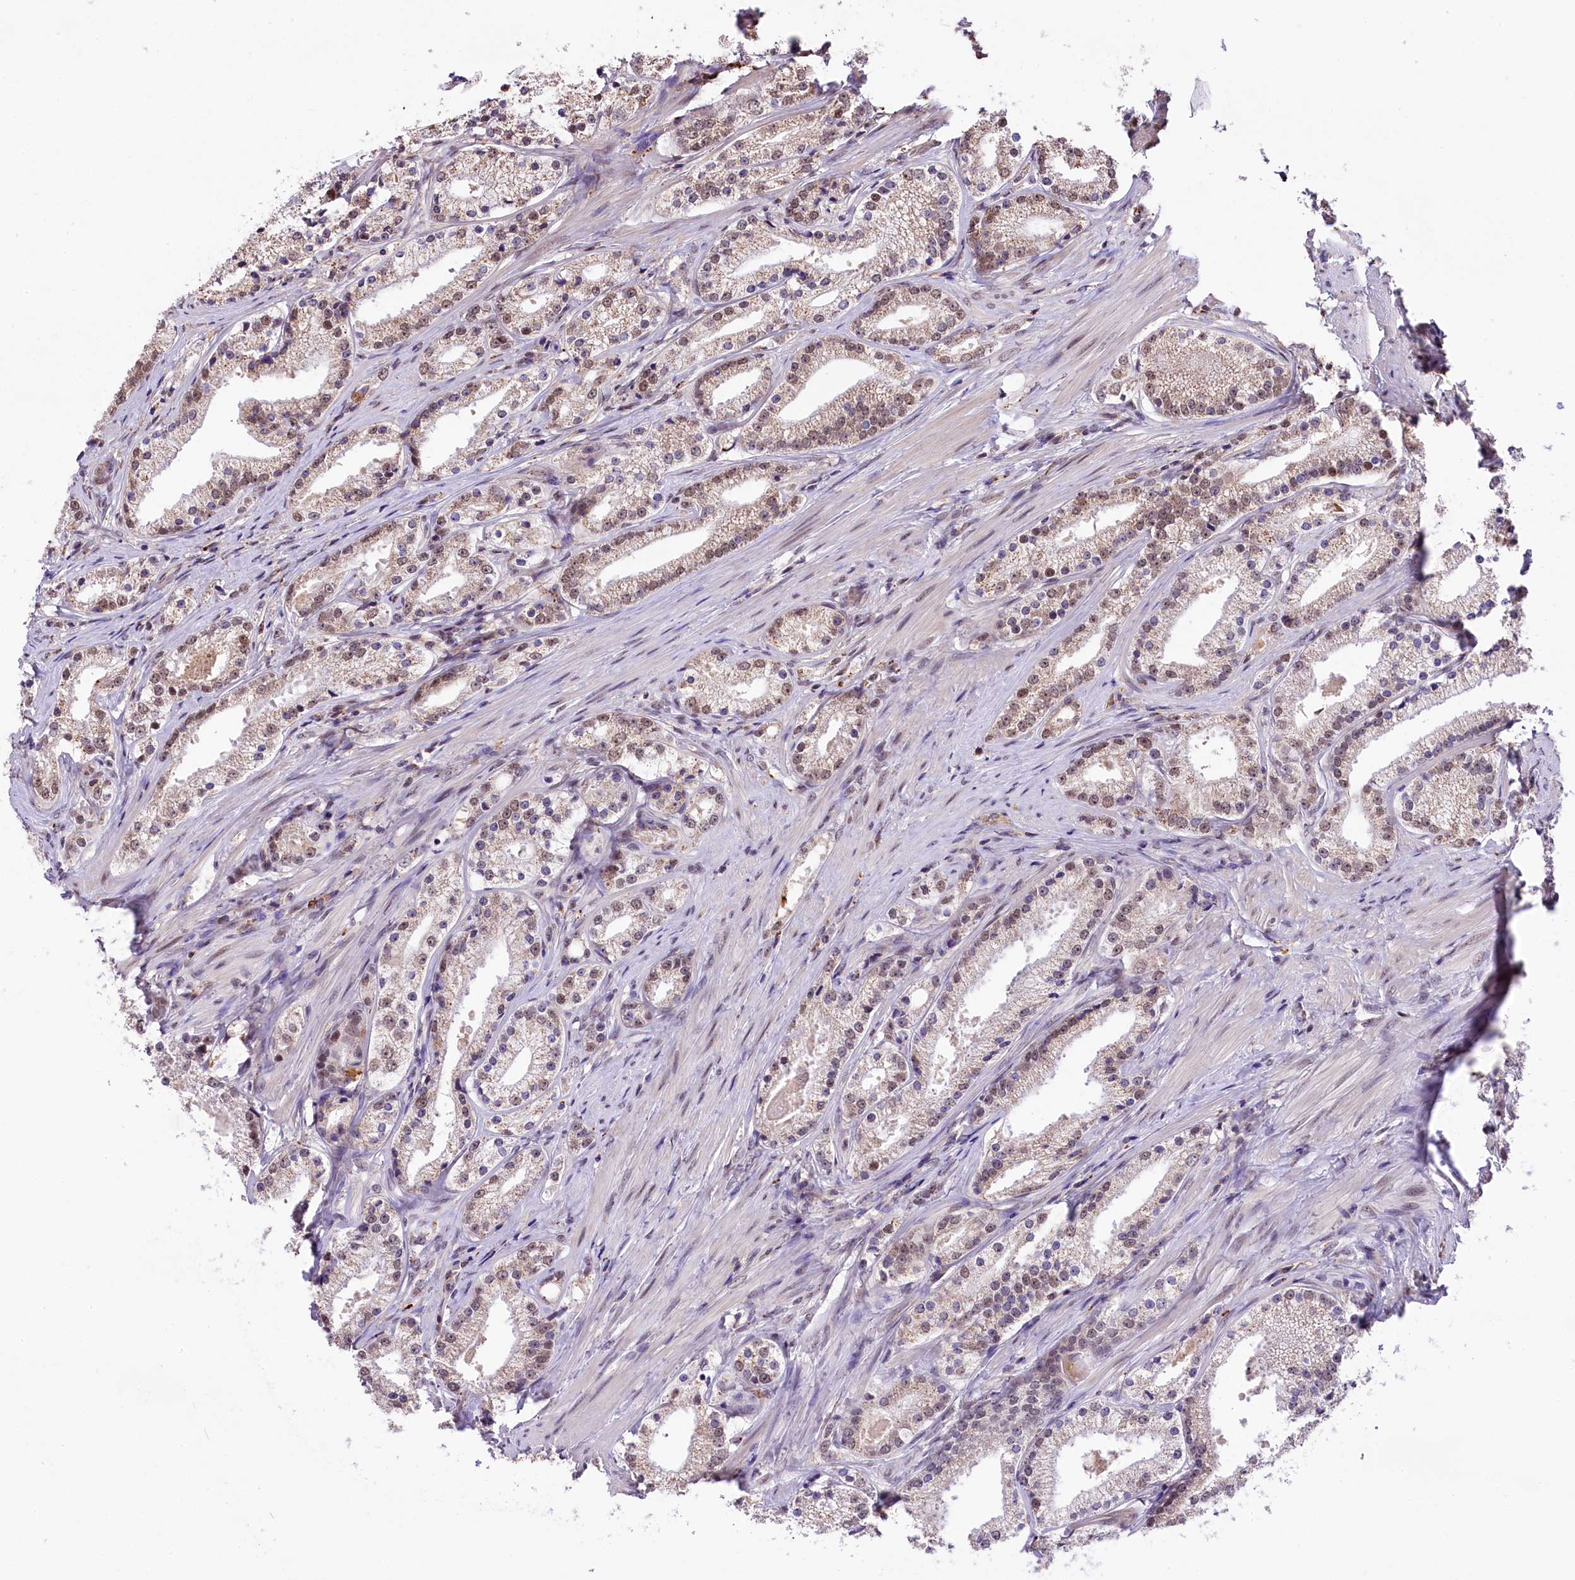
{"staining": {"intensity": "weak", "quantity": ">75%", "location": "cytoplasmic/membranous,nuclear"}, "tissue": "prostate cancer", "cell_type": "Tumor cells", "image_type": "cancer", "snomed": [{"axis": "morphology", "description": "Adenocarcinoma, Low grade"}, {"axis": "topography", "description": "Prostate"}], "caption": "Protein expression analysis of human prostate cancer reveals weak cytoplasmic/membranous and nuclear expression in approximately >75% of tumor cells. The staining was performed using DAB to visualize the protein expression in brown, while the nuclei were stained in blue with hematoxylin (Magnification: 20x).", "gene": "MRPL54", "patient": {"sex": "male", "age": 57}}